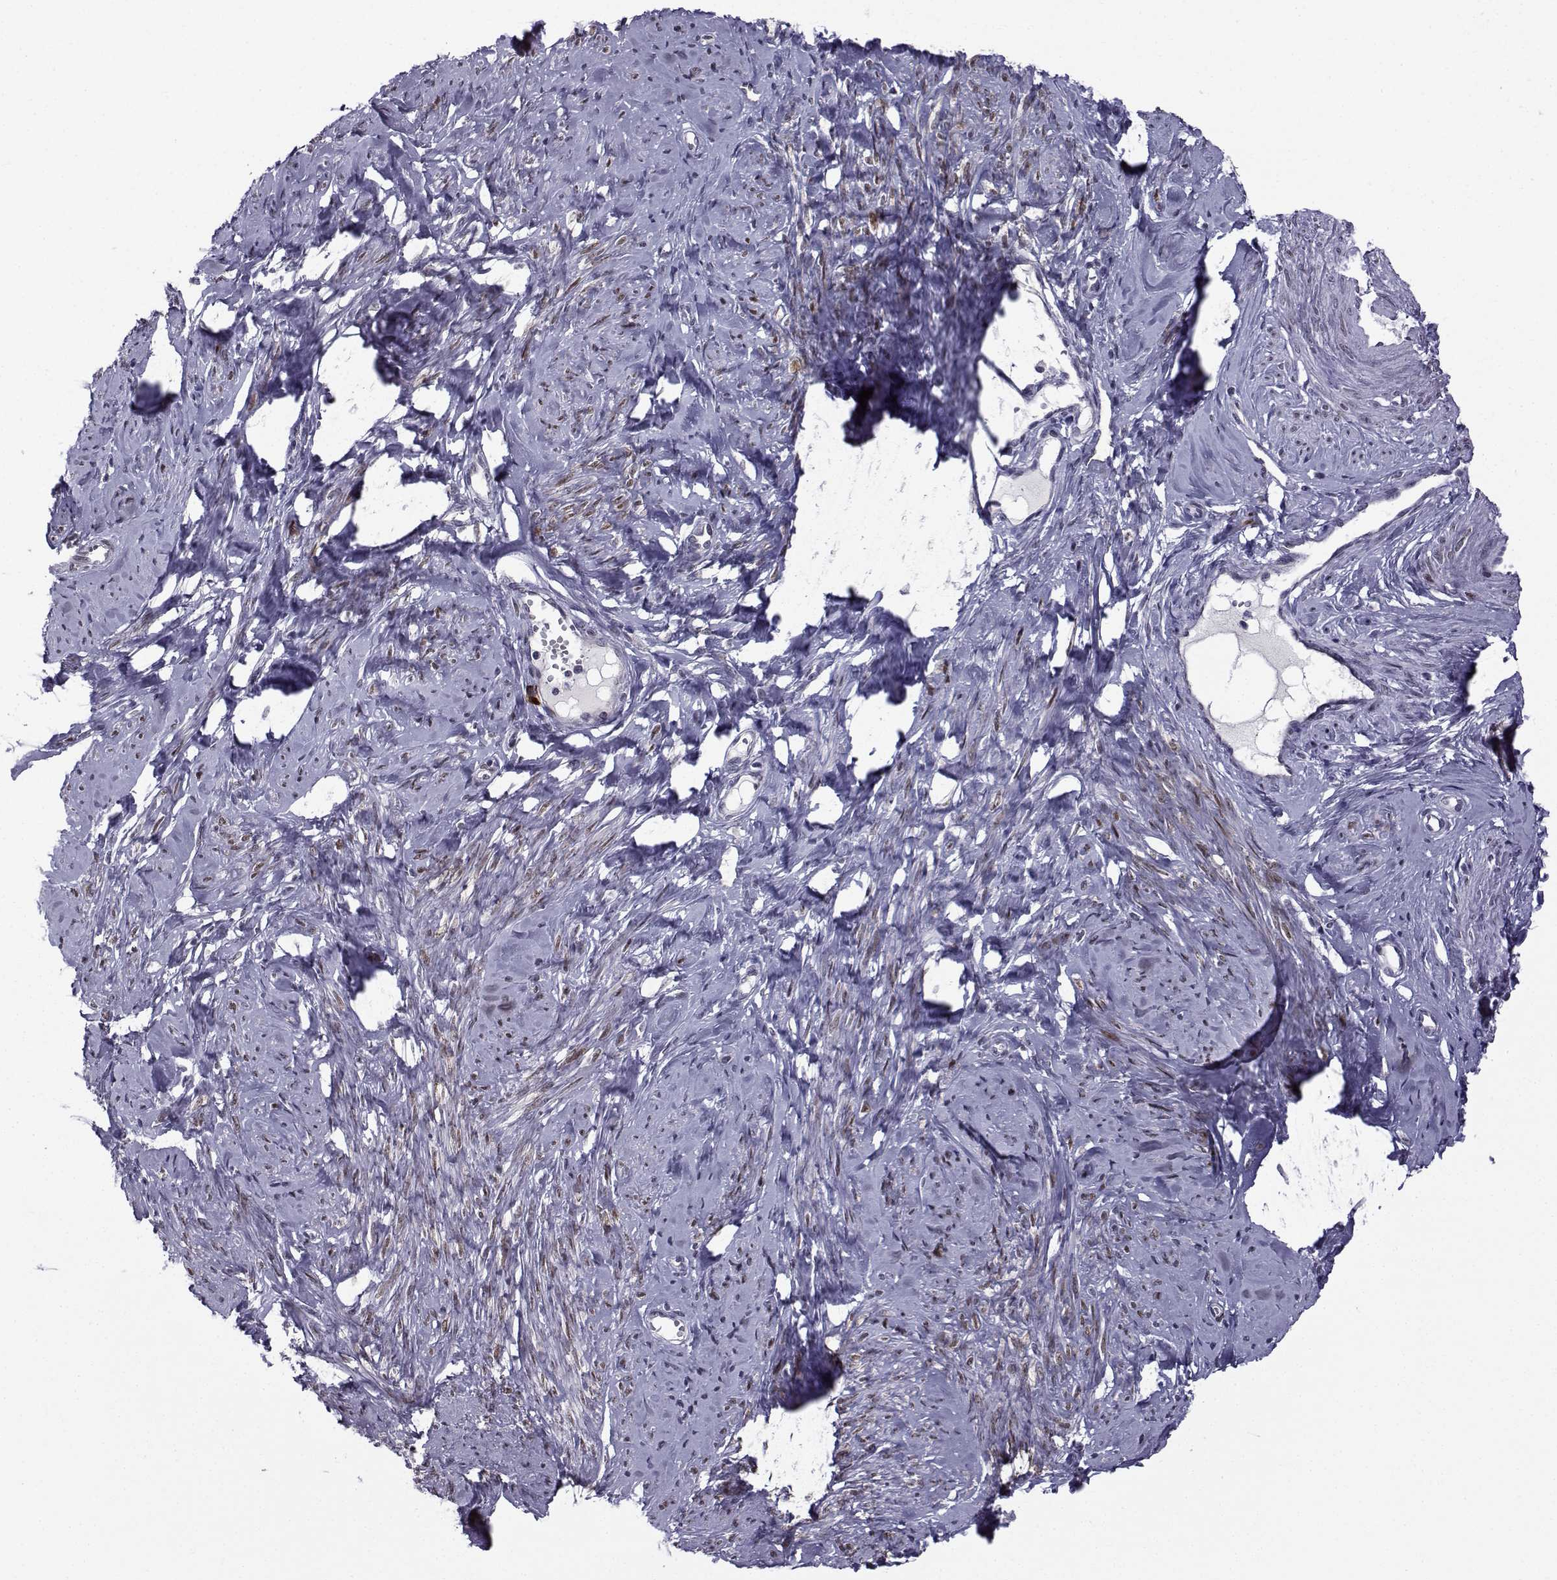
{"staining": {"intensity": "moderate", "quantity": "<25%", "location": "nuclear"}, "tissue": "smooth muscle", "cell_type": "Smooth muscle cells", "image_type": "normal", "snomed": [{"axis": "morphology", "description": "Normal tissue, NOS"}, {"axis": "topography", "description": "Smooth muscle"}], "caption": "Protein staining by immunohistochemistry reveals moderate nuclear positivity in approximately <25% of smooth muscle cells in unremarkable smooth muscle.", "gene": "RBM24", "patient": {"sex": "female", "age": 48}}